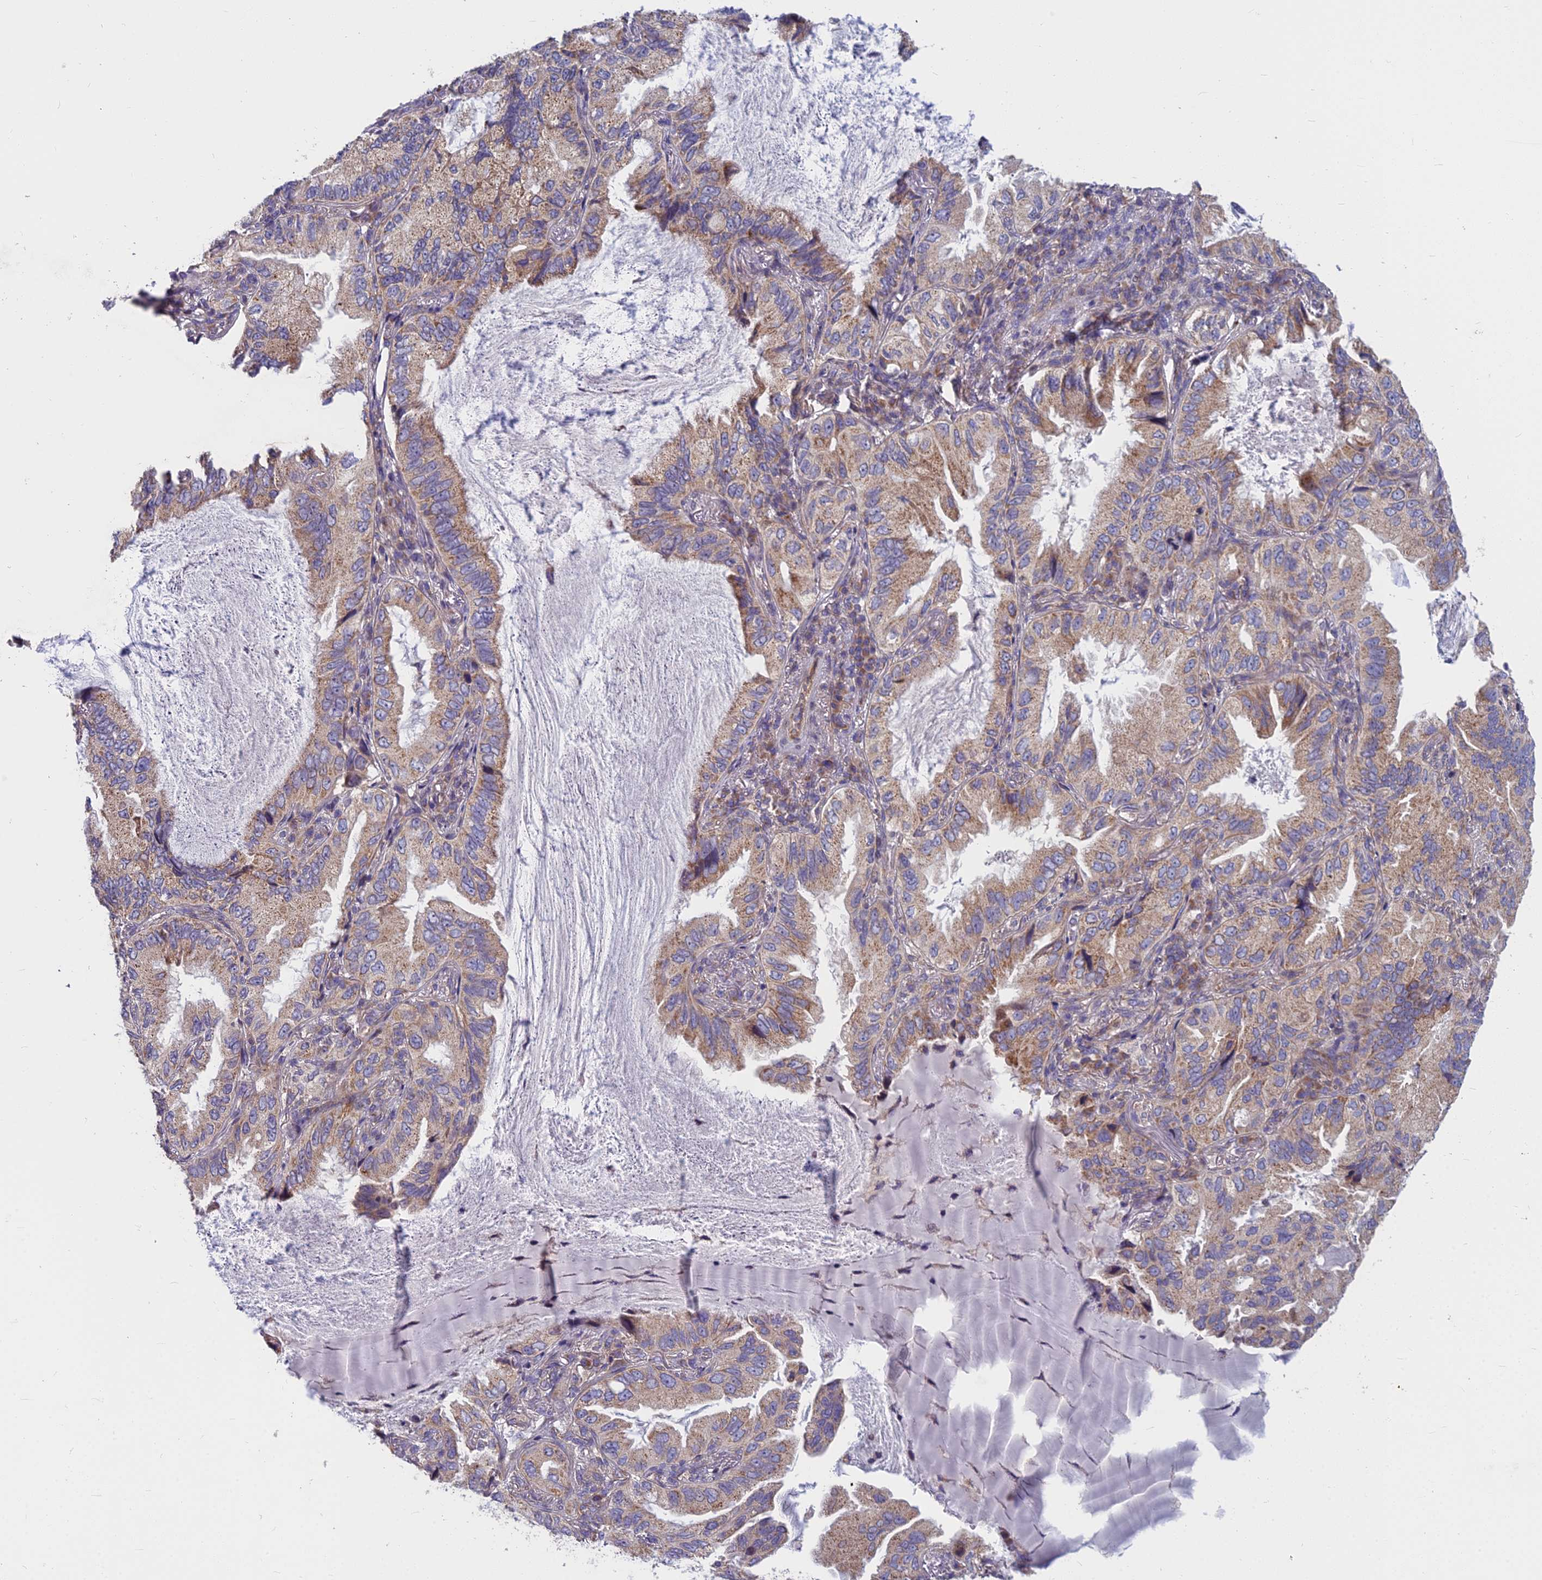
{"staining": {"intensity": "weak", "quantity": ">75%", "location": "cytoplasmic/membranous"}, "tissue": "lung cancer", "cell_type": "Tumor cells", "image_type": "cancer", "snomed": [{"axis": "morphology", "description": "Adenocarcinoma, NOS"}, {"axis": "topography", "description": "Lung"}], "caption": "Weak cytoplasmic/membranous protein staining is seen in approximately >75% of tumor cells in lung cancer.", "gene": "COX20", "patient": {"sex": "female", "age": 69}}